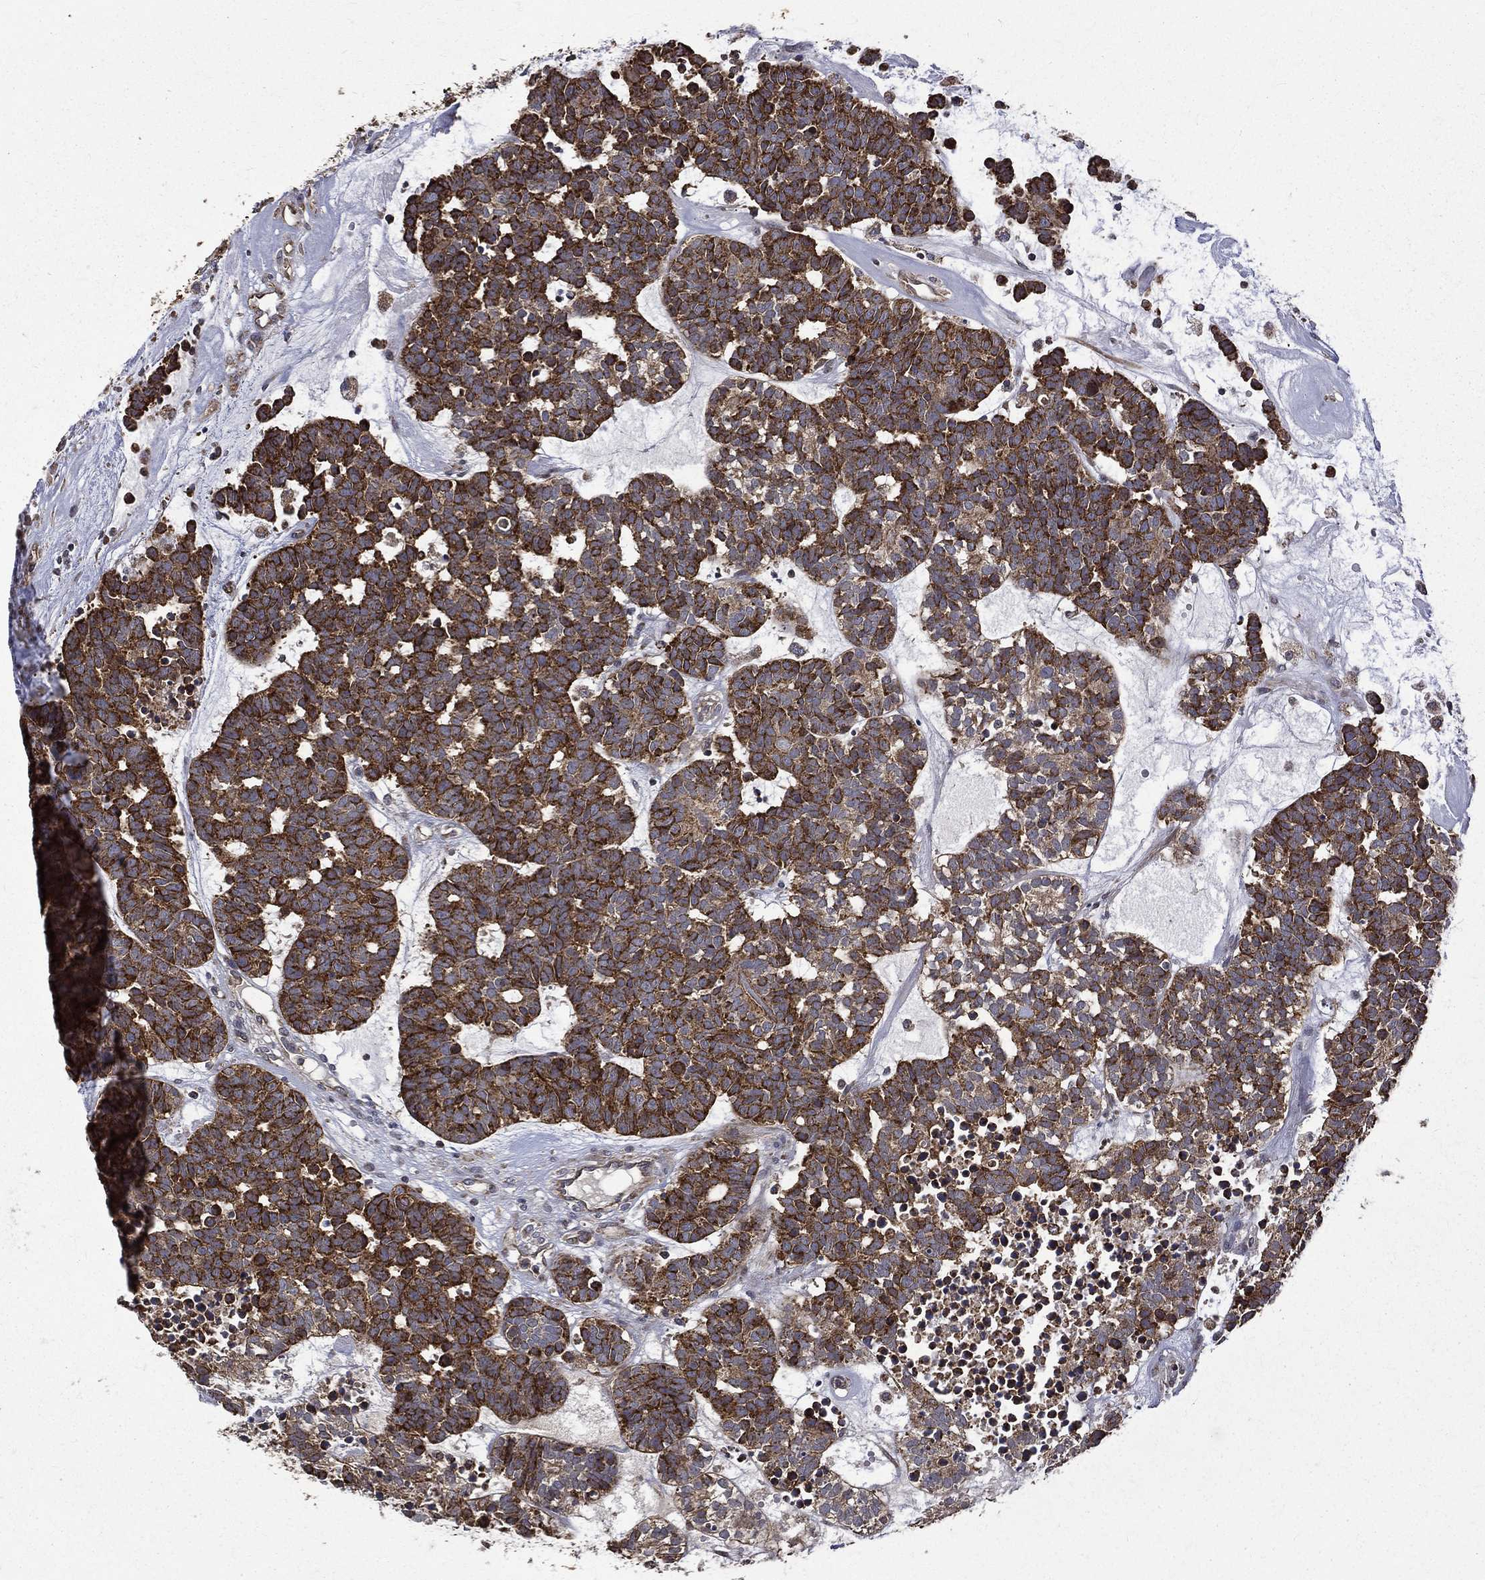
{"staining": {"intensity": "strong", "quantity": ">75%", "location": "cytoplasmic/membranous"}, "tissue": "head and neck cancer", "cell_type": "Tumor cells", "image_type": "cancer", "snomed": [{"axis": "morphology", "description": "Adenocarcinoma, NOS"}, {"axis": "topography", "description": "Head-Neck"}], "caption": "High-magnification brightfield microscopy of head and neck cancer stained with DAB (3,3'-diaminobenzidine) (brown) and counterstained with hematoxylin (blue). tumor cells exhibit strong cytoplasmic/membranous staining is present in approximately>75% of cells.", "gene": "RPGR", "patient": {"sex": "female", "age": 81}}